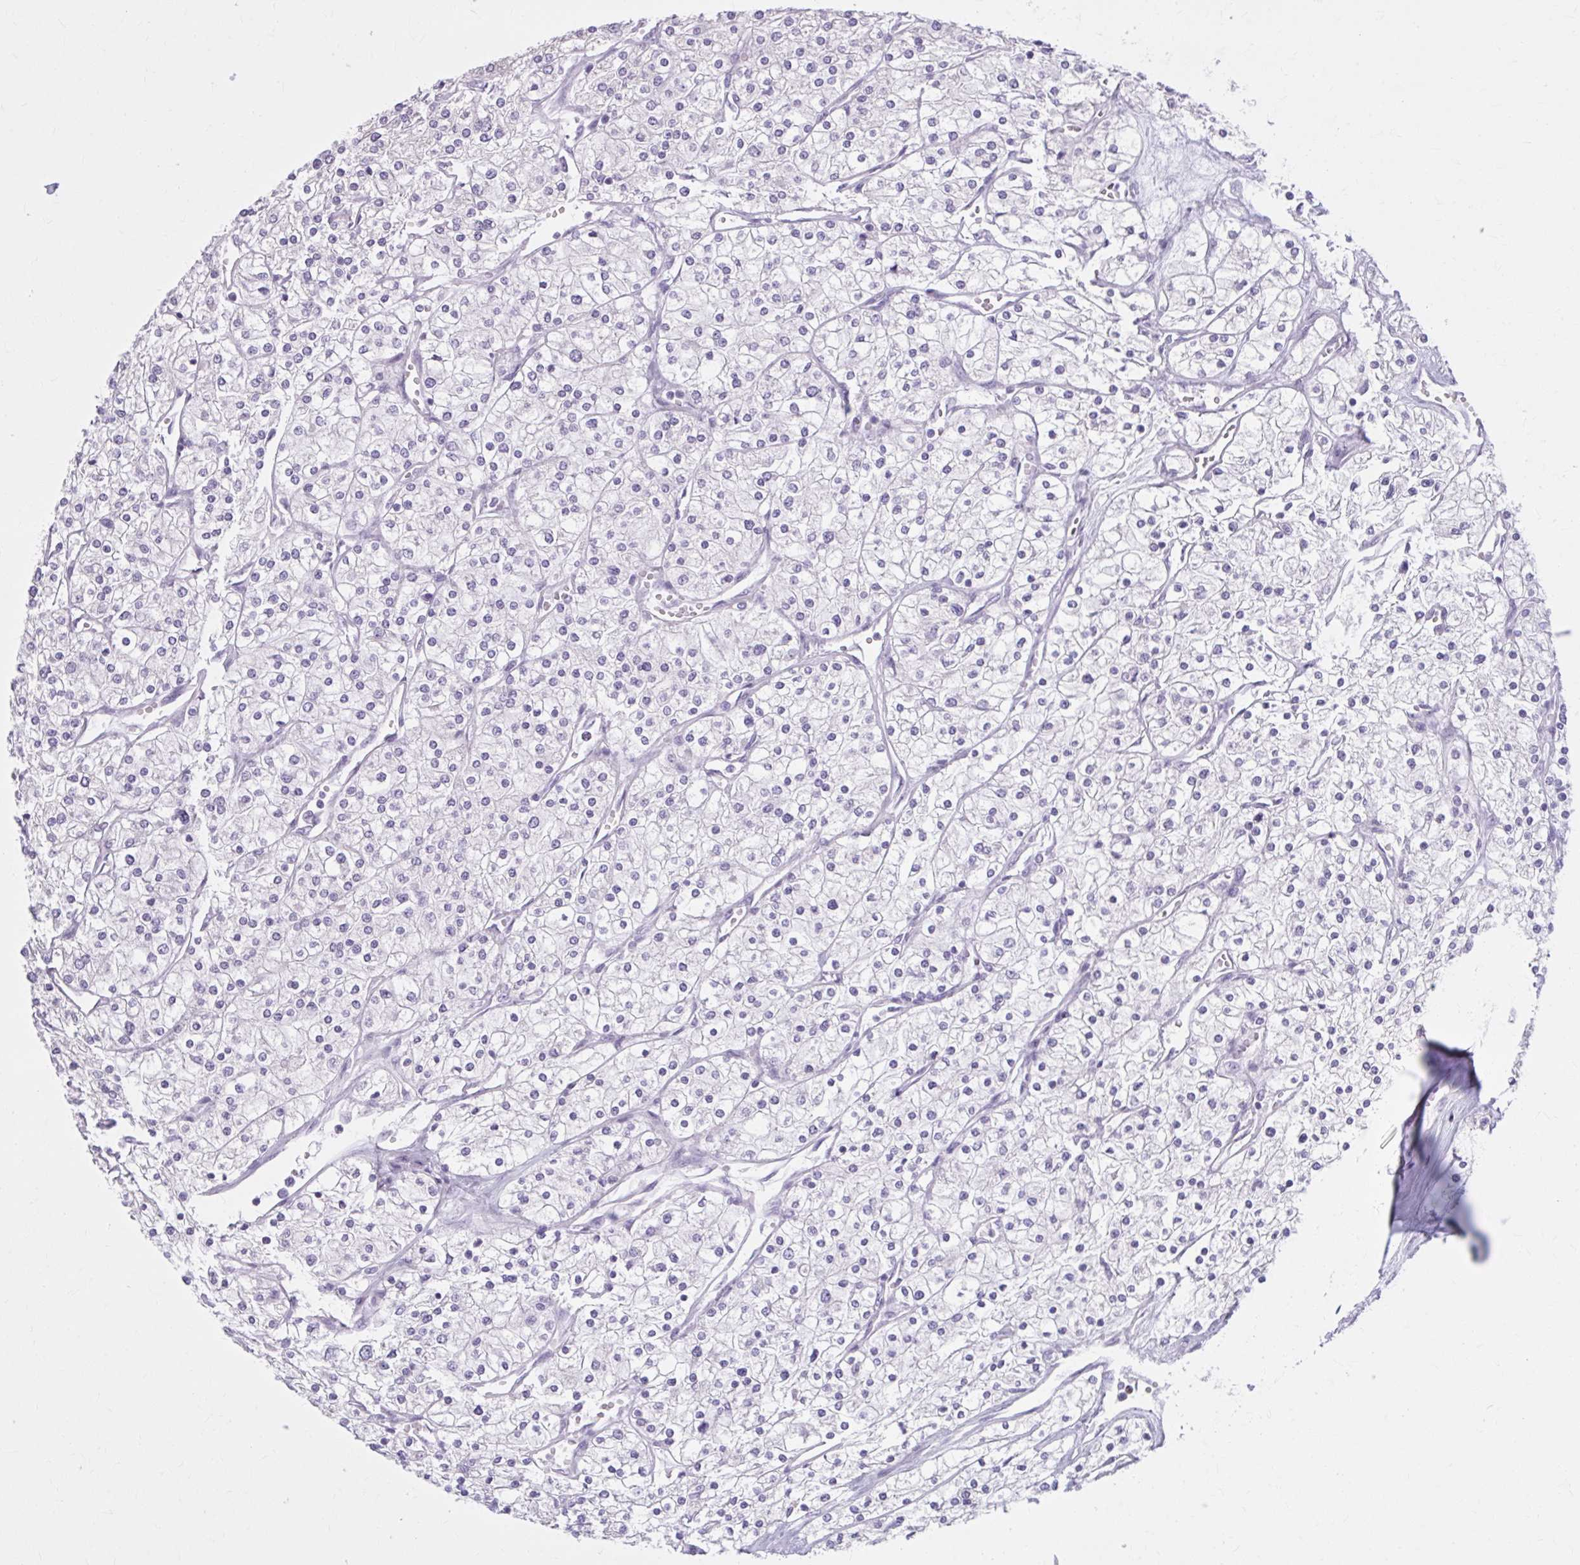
{"staining": {"intensity": "negative", "quantity": "none", "location": "none"}, "tissue": "renal cancer", "cell_type": "Tumor cells", "image_type": "cancer", "snomed": [{"axis": "morphology", "description": "Adenocarcinoma, NOS"}, {"axis": "topography", "description": "Kidney"}], "caption": "Immunohistochemistry photomicrograph of neoplastic tissue: adenocarcinoma (renal) stained with DAB demonstrates no significant protein staining in tumor cells.", "gene": "OR4B1", "patient": {"sex": "male", "age": 80}}